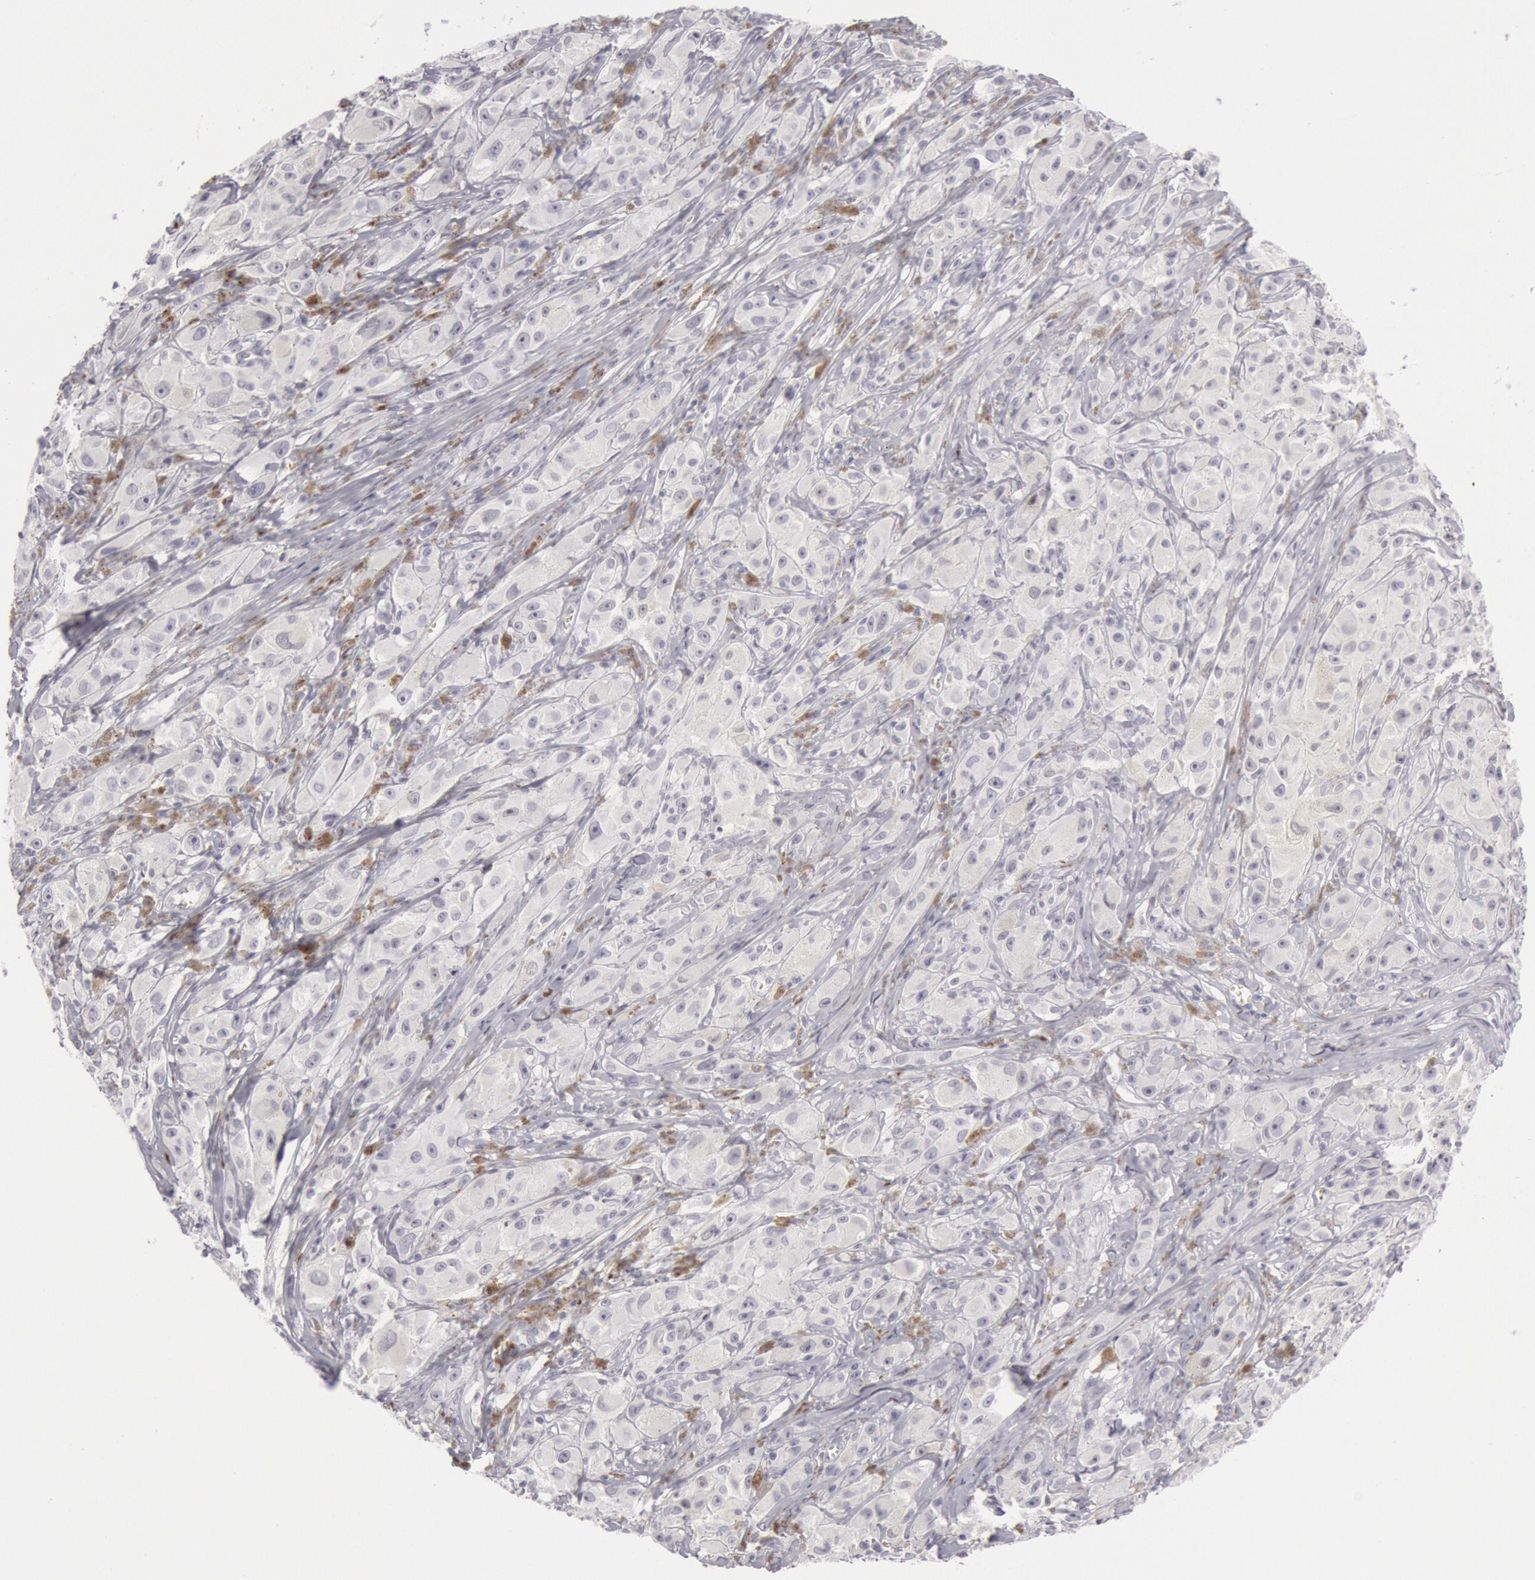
{"staining": {"intensity": "negative", "quantity": "none", "location": "none"}, "tissue": "melanoma", "cell_type": "Tumor cells", "image_type": "cancer", "snomed": [{"axis": "morphology", "description": "Malignant melanoma, NOS"}, {"axis": "topography", "description": "Skin"}], "caption": "Immunohistochemistry photomicrograph of neoplastic tissue: human melanoma stained with DAB demonstrates no significant protein positivity in tumor cells. (DAB (3,3'-diaminobenzidine) immunohistochemistry, high magnification).", "gene": "KRT16", "patient": {"sex": "male", "age": 56}}